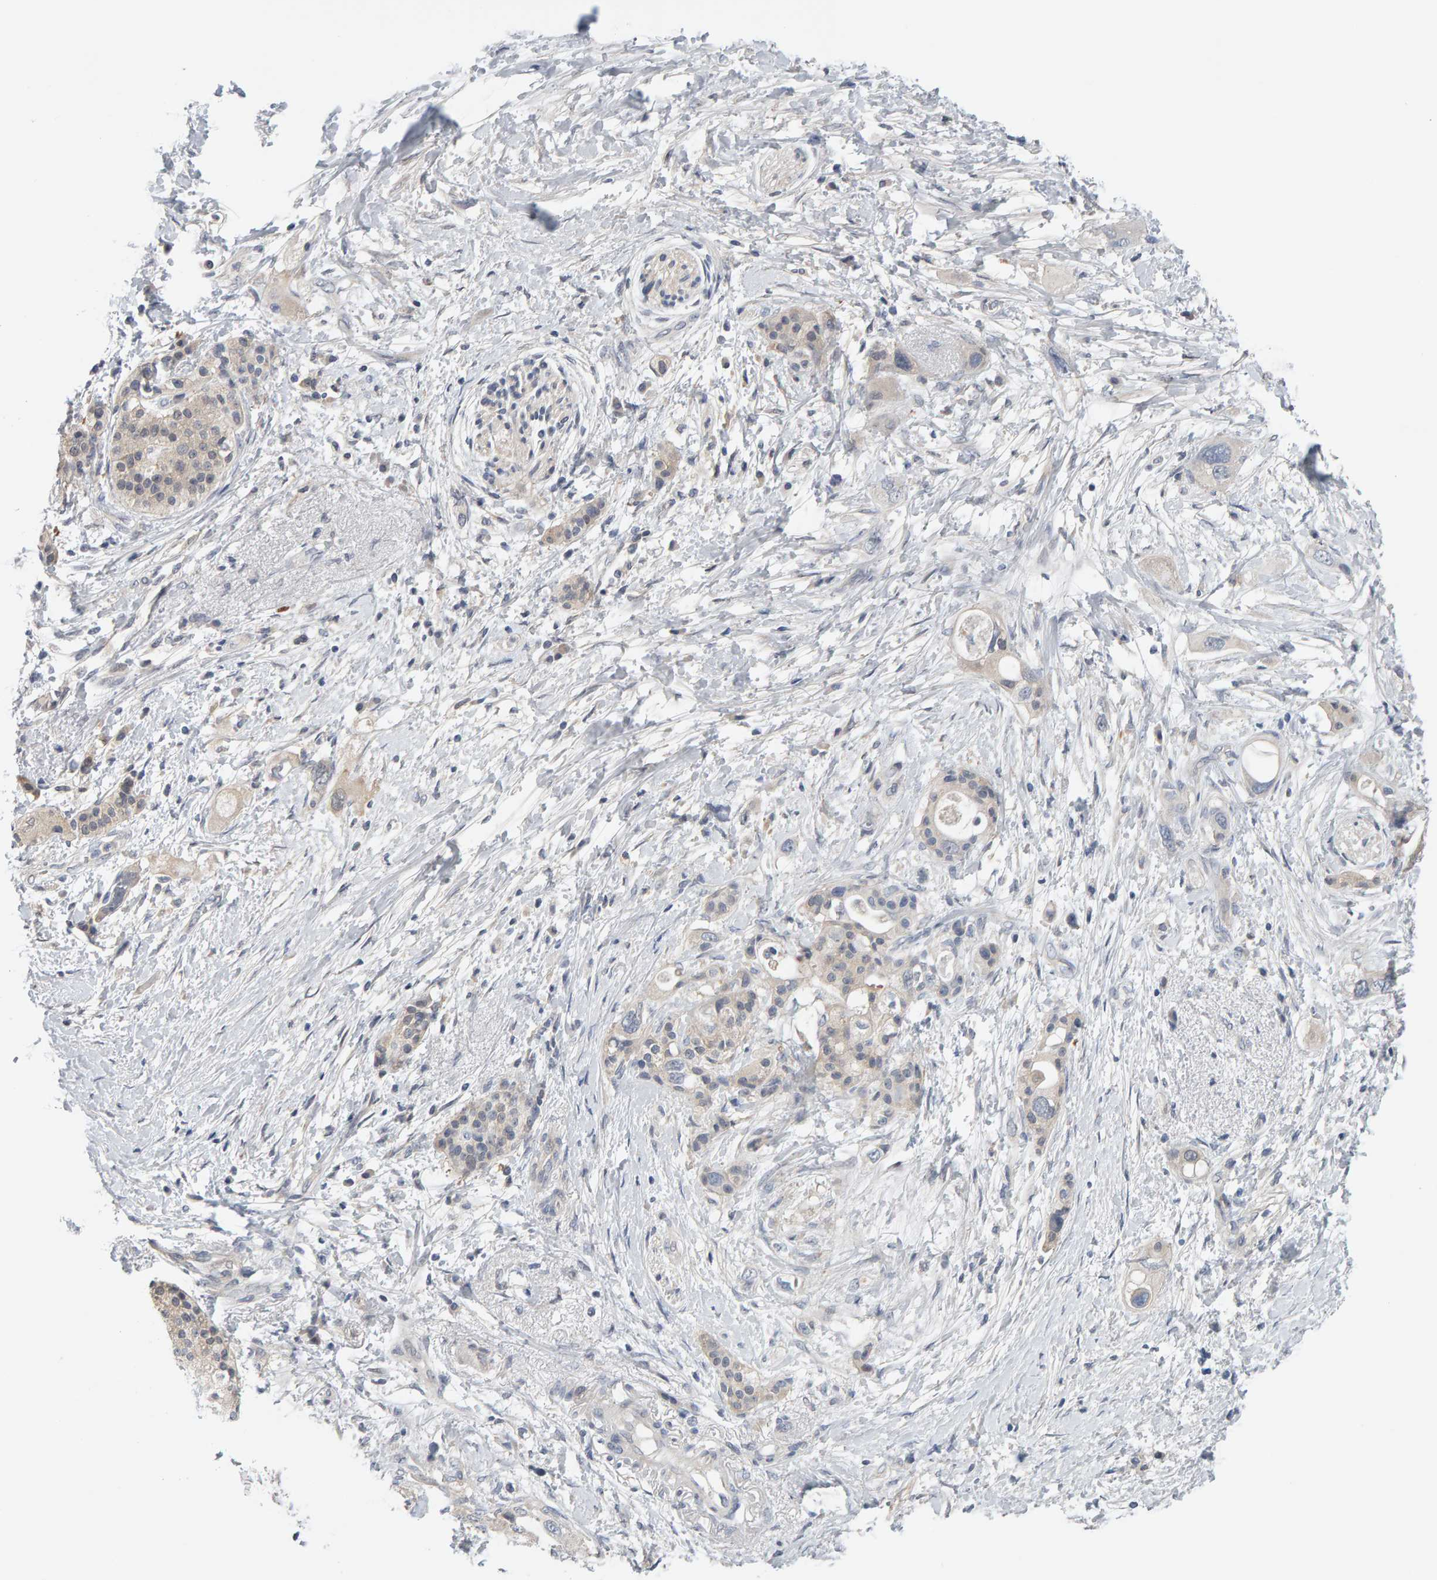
{"staining": {"intensity": "negative", "quantity": "none", "location": "none"}, "tissue": "pancreatic cancer", "cell_type": "Tumor cells", "image_type": "cancer", "snomed": [{"axis": "morphology", "description": "Adenocarcinoma, NOS"}, {"axis": "topography", "description": "Pancreas"}], "caption": "This is a photomicrograph of immunohistochemistry (IHC) staining of adenocarcinoma (pancreatic), which shows no positivity in tumor cells. The staining was performed using DAB (3,3'-diaminobenzidine) to visualize the protein expression in brown, while the nuclei were stained in blue with hematoxylin (Magnification: 20x).", "gene": "GFUS", "patient": {"sex": "female", "age": 56}}